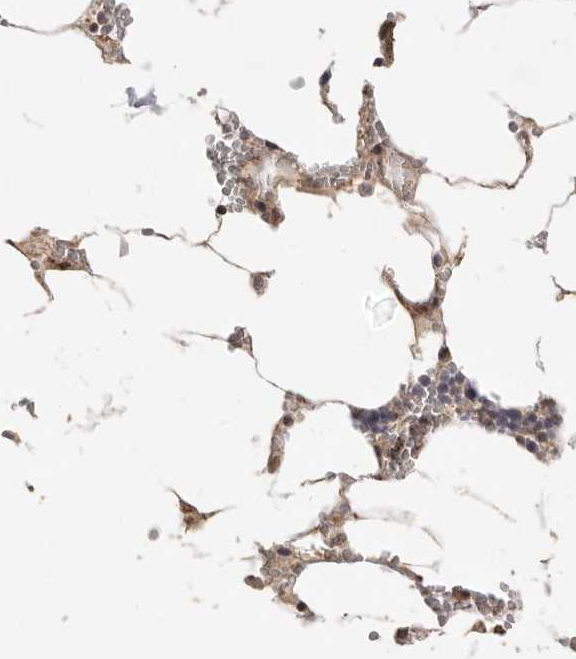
{"staining": {"intensity": "moderate", "quantity": "<25%", "location": "cytoplasmic/membranous"}, "tissue": "bone marrow", "cell_type": "Hematopoietic cells", "image_type": "normal", "snomed": [{"axis": "morphology", "description": "Normal tissue, NOS"}, {"axis": "topography", "description": "Bone marrow"}], "caption": "Hematopoietic cells demonstrate low levels of moderate cytoplasmic/membranous staining in about <25% of cells in benign bone marrow.", "gene": "USP49", "patient": {"sex": "male", "age": 70}}